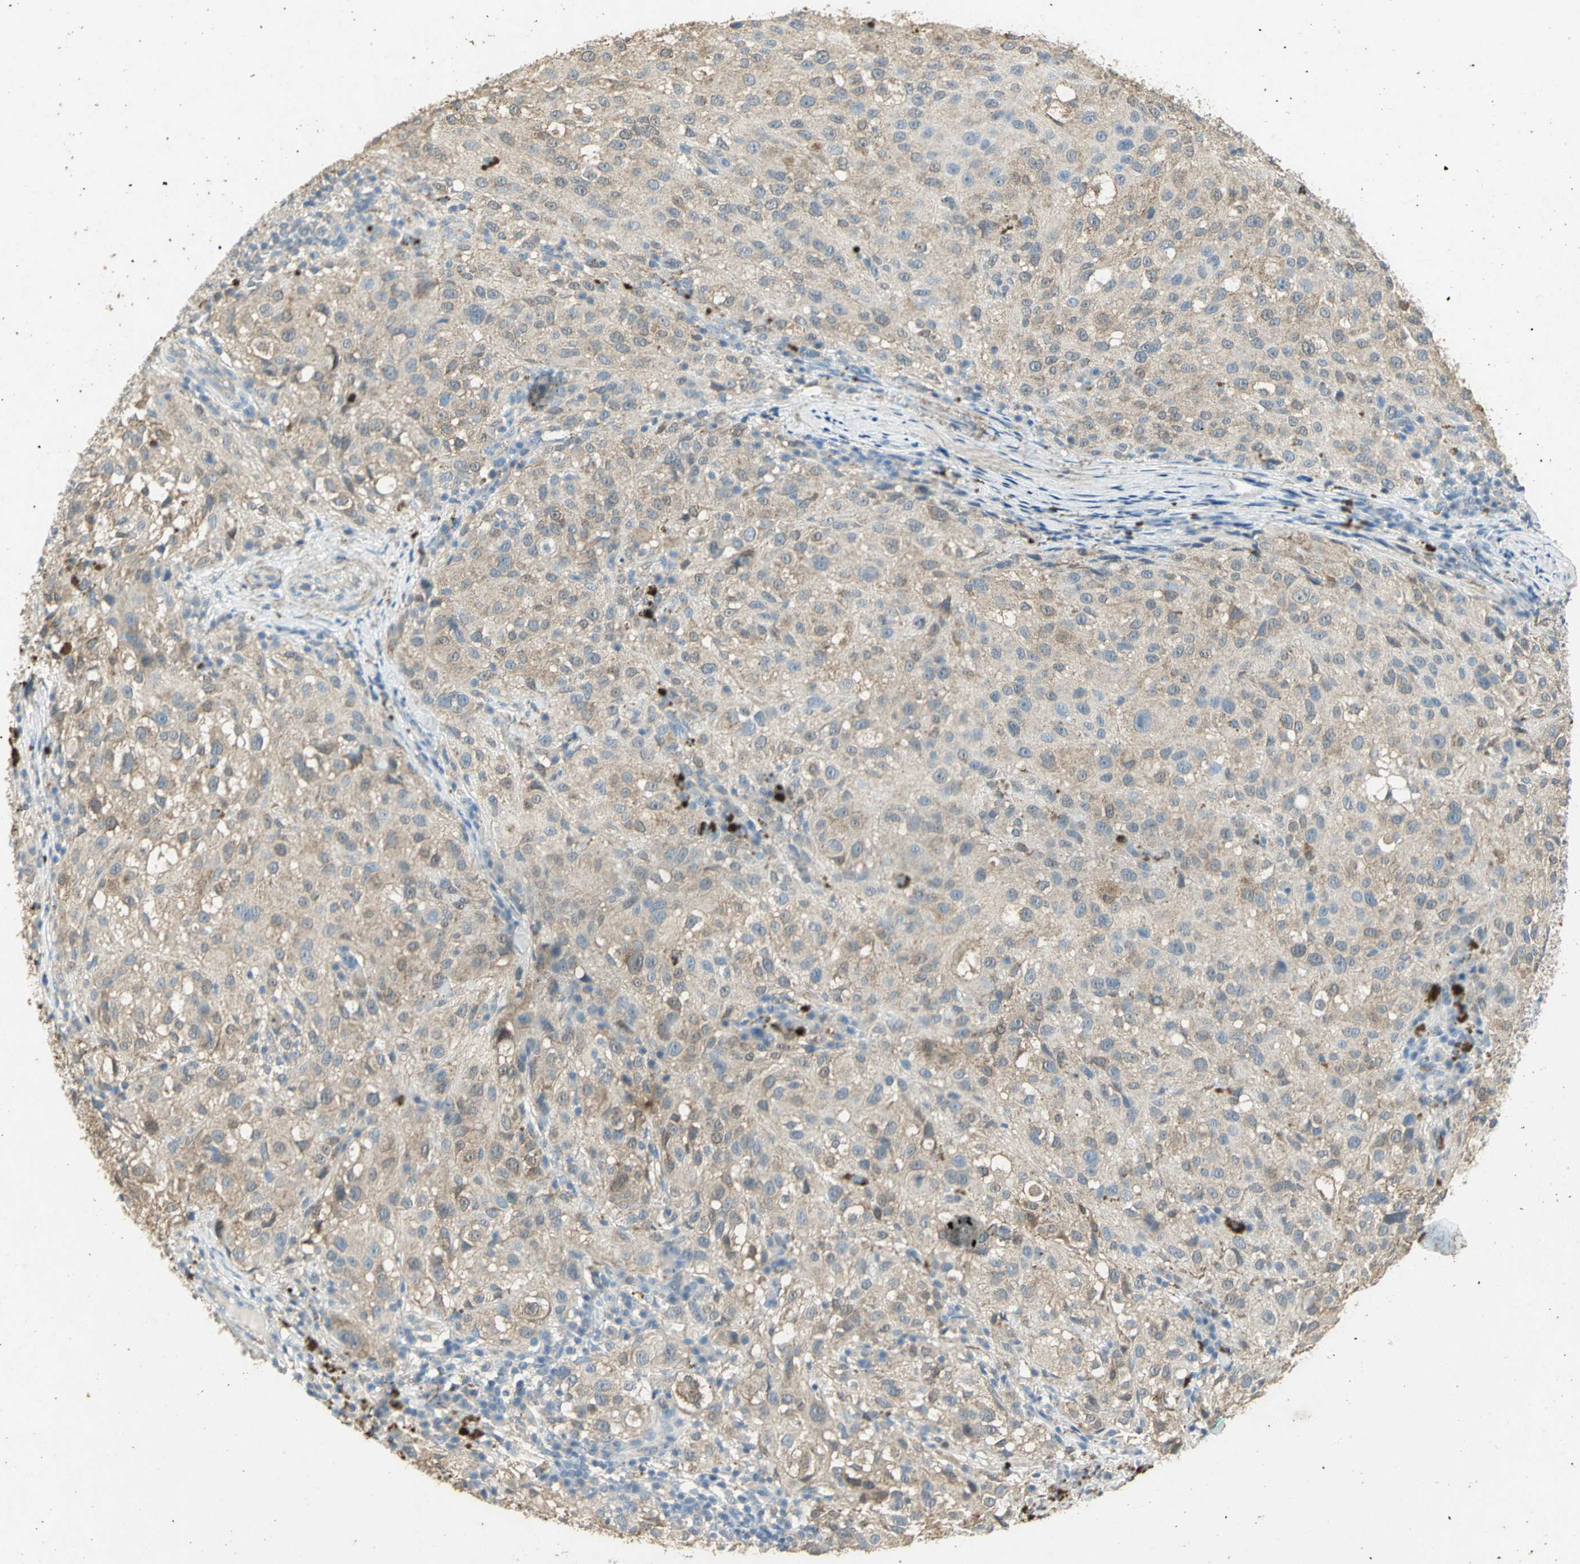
{"staining": {"intensity": "weak", "quantity": ">75%", "location": "cytoplasmic/membranous"}, "tissue": "melanoma", "cell_type": "Tumor cells", "image_type": "cancer", "snomed": [{"axis": "morphology", "description": "Necrosis, NOS"}, {"axis": "morphology", "description": "Malignant melanoma, NOS"}, {"axis": "topography", "description": "Skin"}], "caption": "High-magnification brightfield microscopy of melanoma stained with DAB (brown) and counterstained with hematoxylin (blue). tumor cells exhibit weak cytoplasmic/membranous expression is appreciated in about>75% of cells.", "gene": "ASB9", "patient": {"sex": "female", "age": 87}}